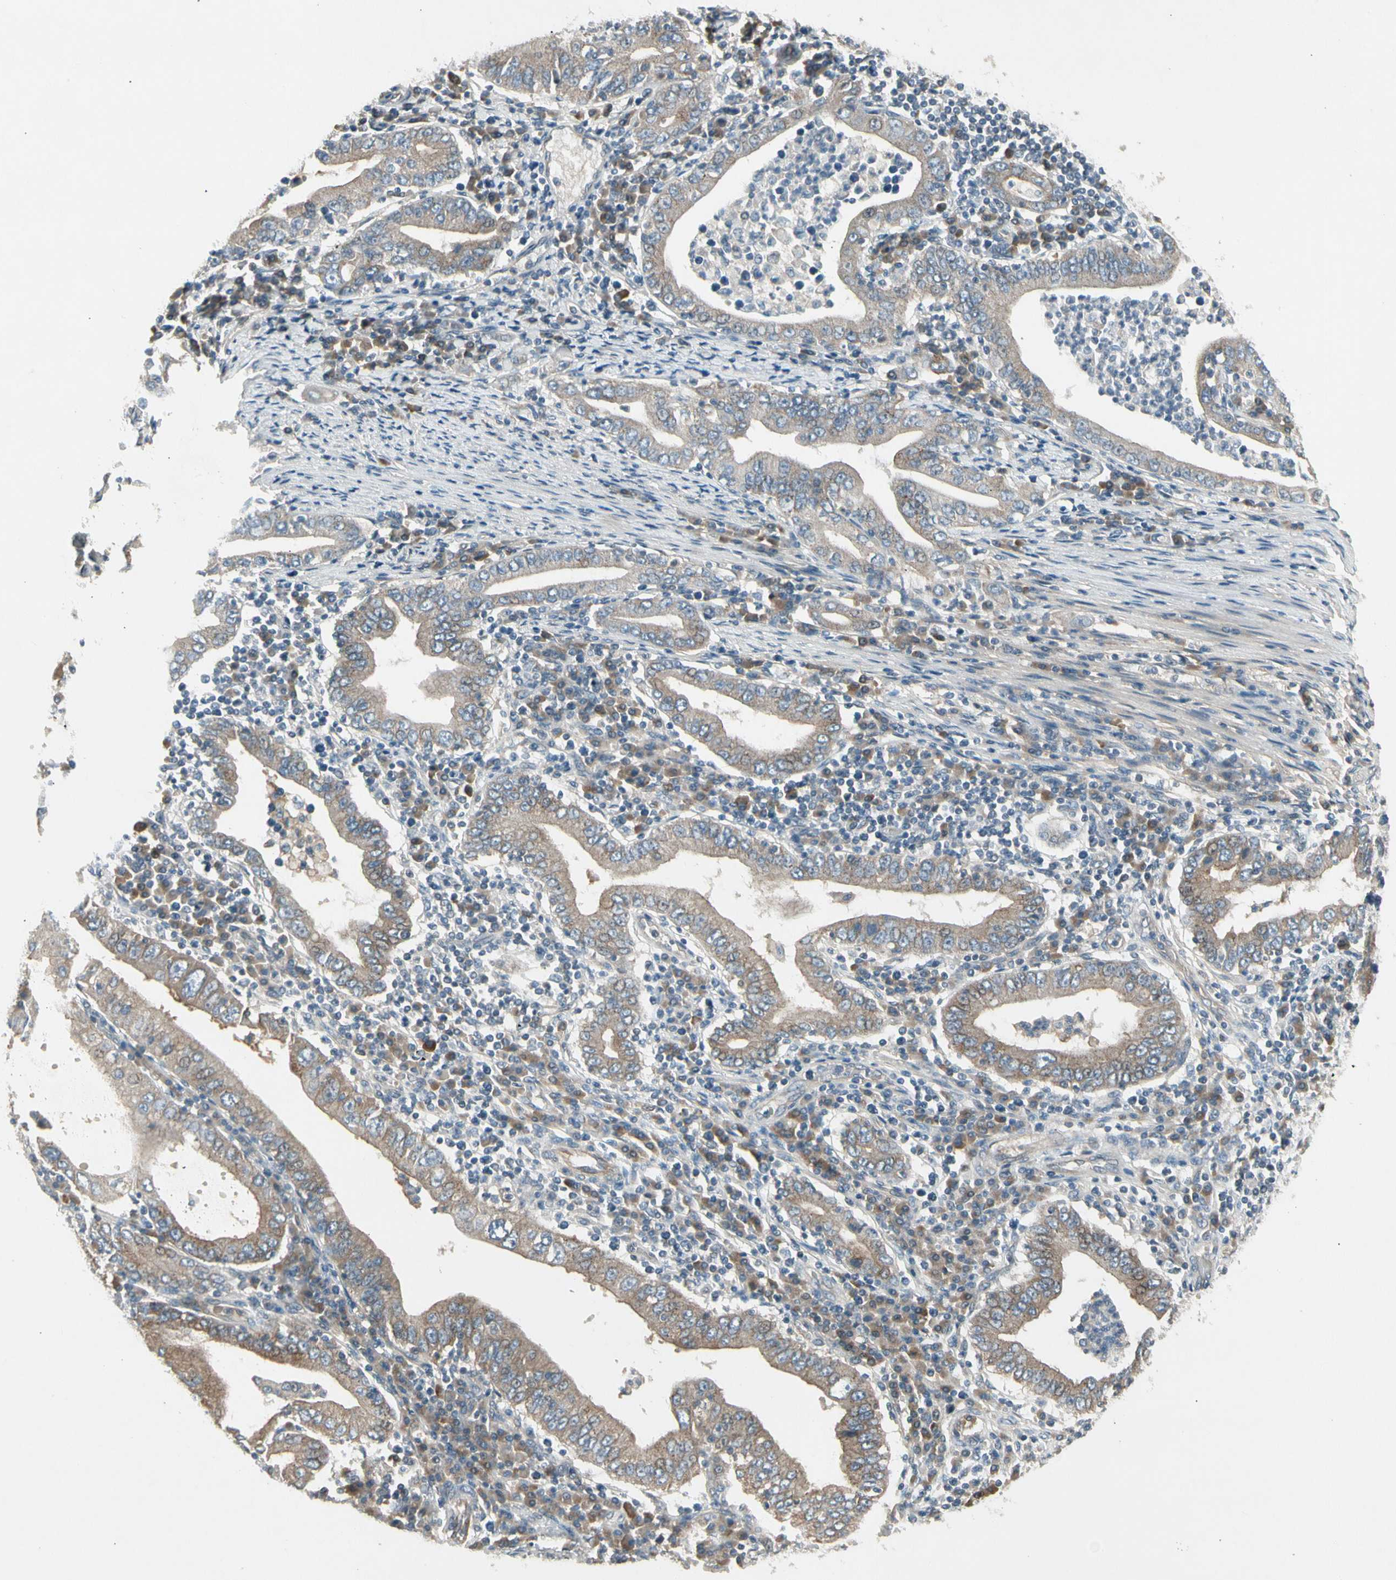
{"staining": {"intensity": "weak", "quantity": ">75%", "location": "cytoplasmic/membranous"}, "tissue": "stomach cancer", "cell_type": "Tumor cells", "image_type": "cancer", "snomed": [{"axis": "morphology", "description": "Normal tissue, NOS"}, {"axis": "morphology", "description": "Adenocarcinoma, NOS"}, {"axis": "topography", "description": "Esophagus"}, {"axis": "topography", "description": "Stomach, upper"}, {"axis": "topography", "description": "Peripheral nerve tissue"}], "caption": "Protein staining of adenocarcinoma (stomach) tissue reveals weak cytoplasmic/membranous positivity in about >75% of tumor cells.", "gene": "PANK2", "patient": {"sex": "male", "age": 62}}